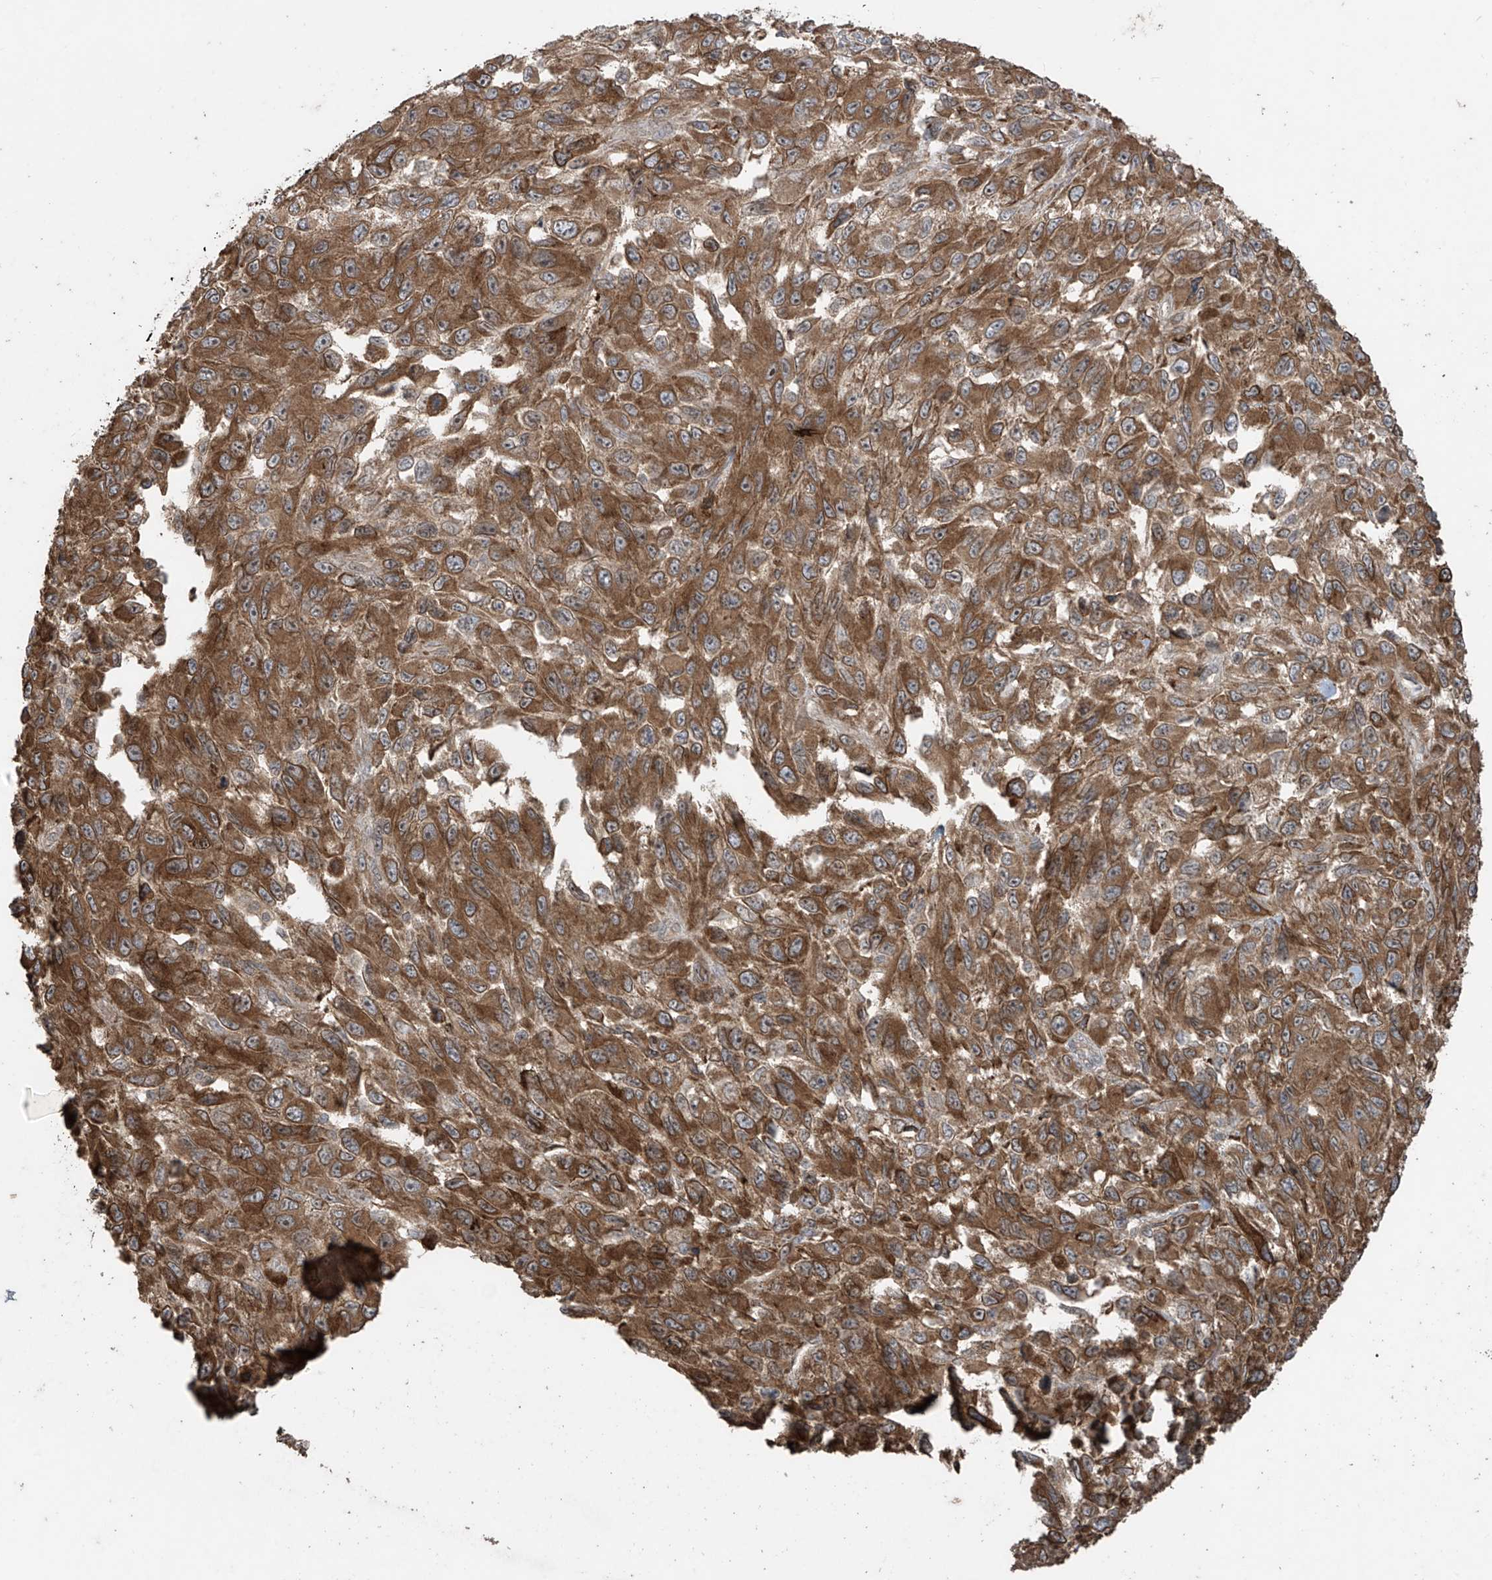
{"staining": {"intensity": "strong", "quantity": ">75%", "location": "cytoplasmic/membranous"}, "tissue": "melanoma", "cell_type": "Tumor cells", "image_type": "cancer", "snomed": [{"axis": "morphology", "description": "Malignant melanoma, NOS"}, {"axis": "topography", "description": "Skin"}], "caption": "A photomicrograph of human malignant melanoma stained for a protein displays strong cytoplasmic/membranous brown staining in tumor cells.", "gene": "PGPEP1", "patient": {"sex": "female", "age": 96}}